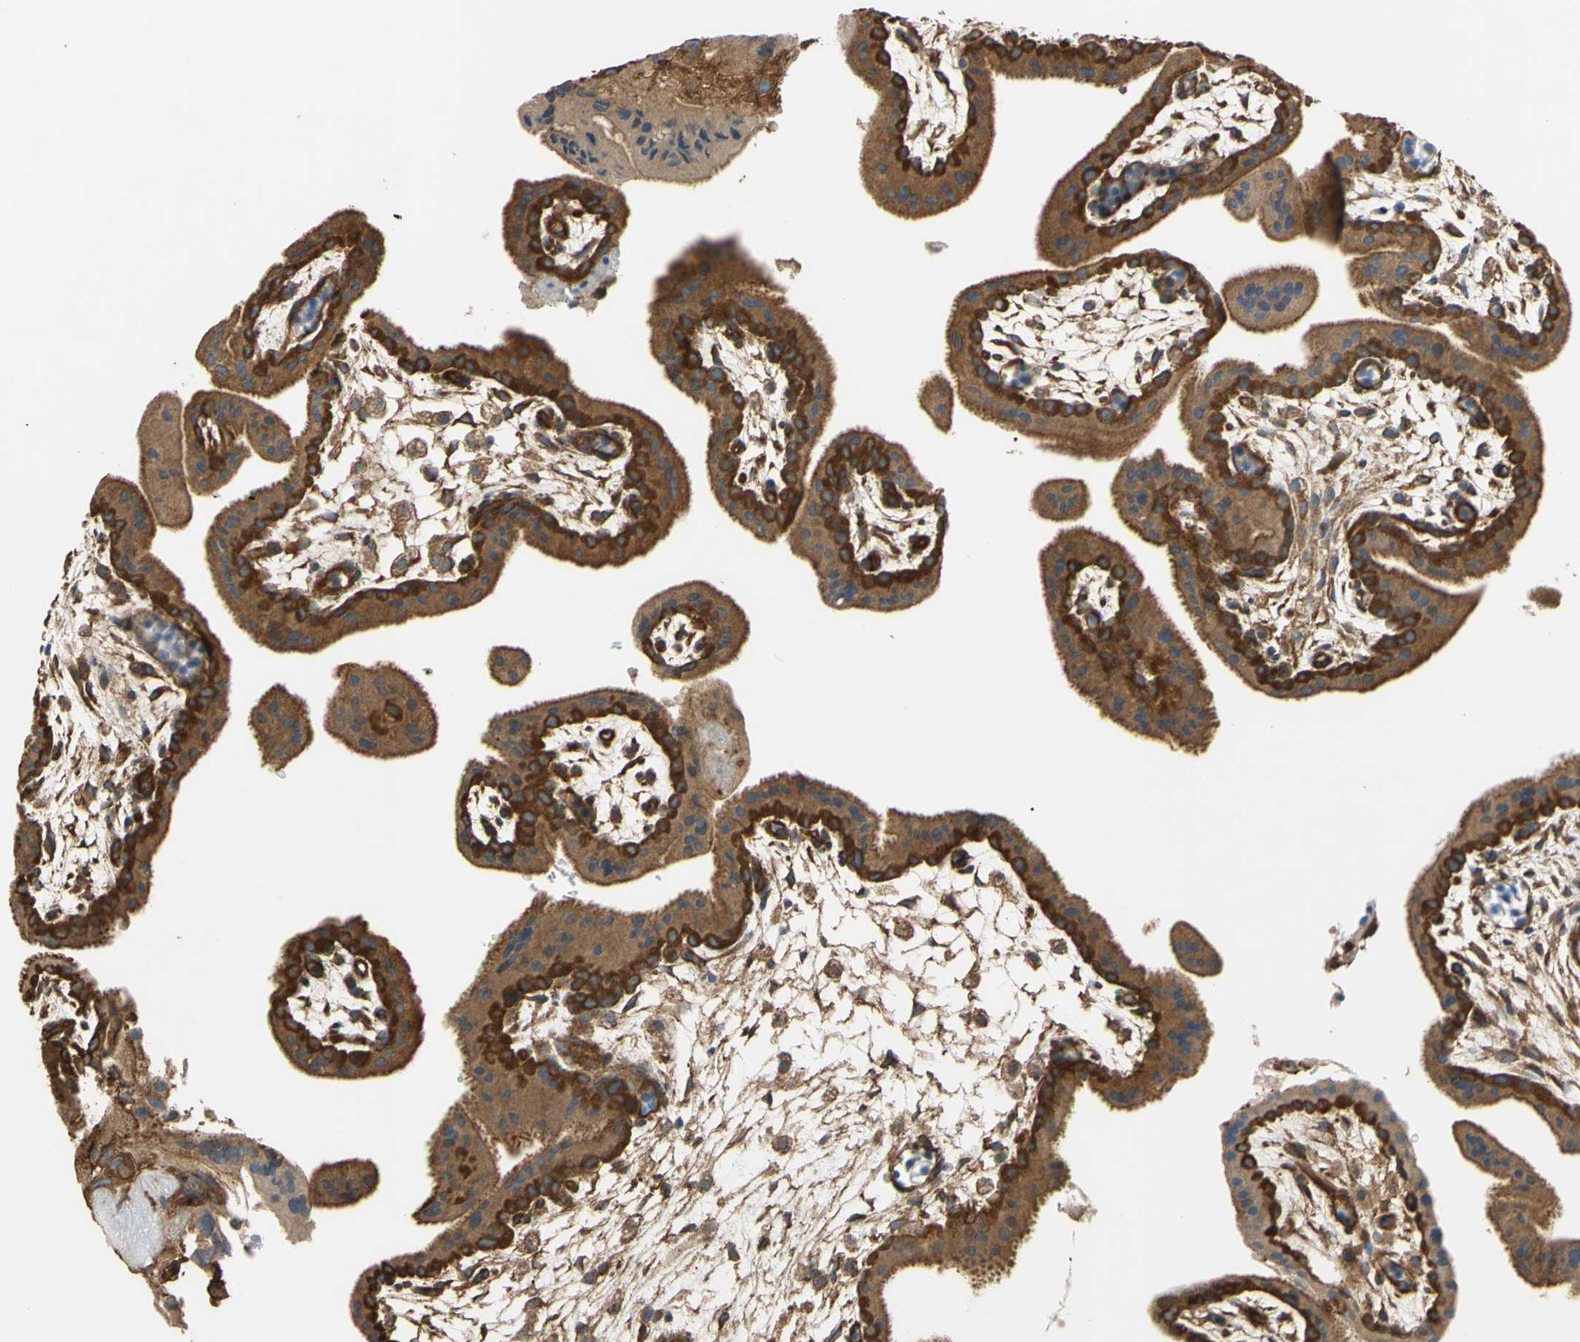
{"staining": {"intensity": "strong", "quantity": ">75%", "location": "cytoplasmic/membranous"}, "tissue": "placenta", "cell_type": "Decidual cells", "image_type": "normal", "snomed": [{"axis": "morphology", "description": "Normal tissue, NOS"}, {"axis": "topography", "description": "Placenta"}], "caption": "Decidual cells display strong cytoplasmic/membranous staining in approximately >75% of cells in benign placenta.", "gene": "CTTN", "patient": {"sex": "female", "age": 35}}